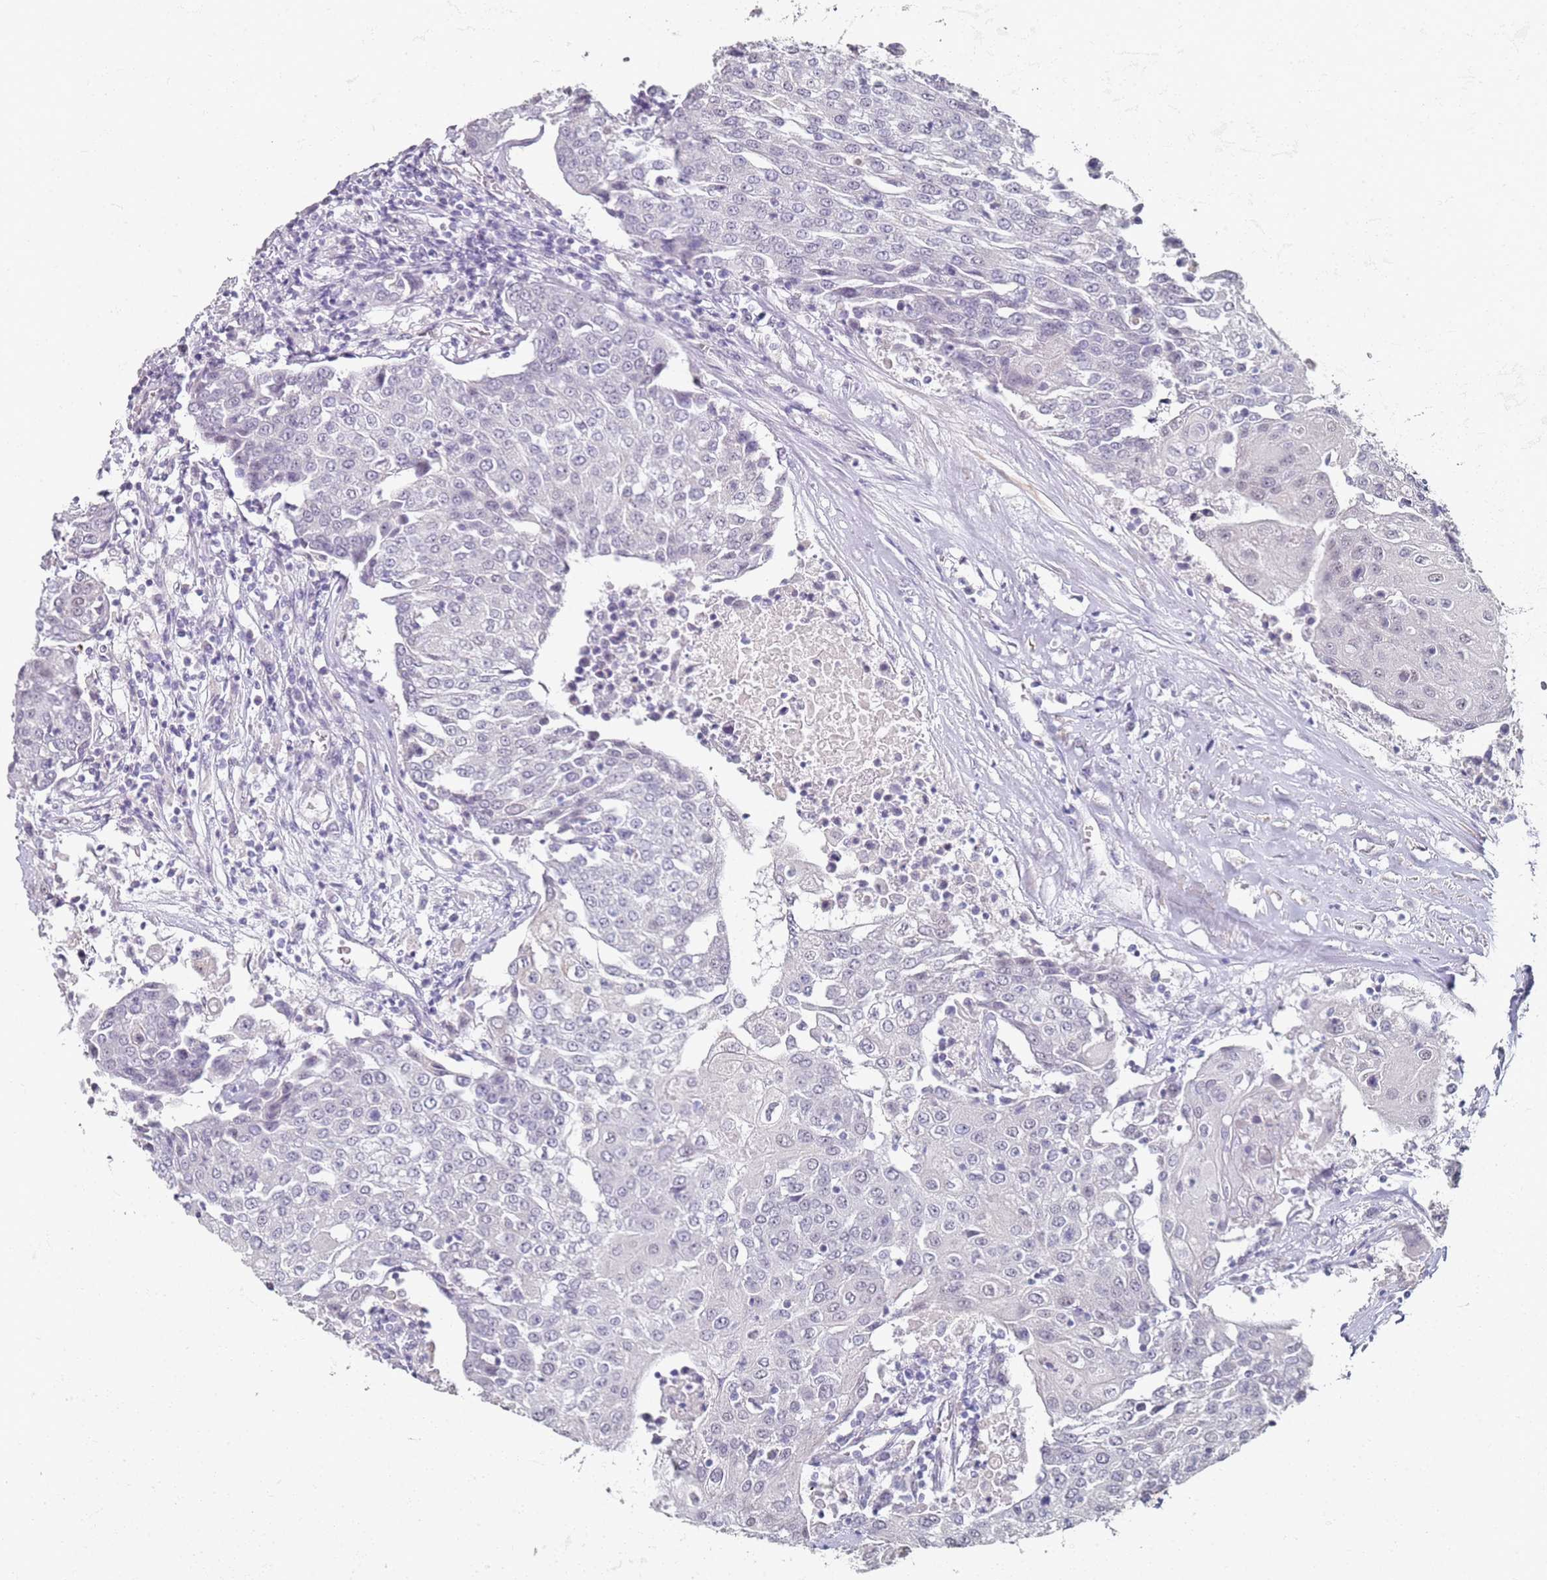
{"staining": {"intensity": "negative", "quantity": "none", "location": "none"}, "tissue": "urothelial cancer", "cell_type": "Tumor cells", "image_type": "cancer", "snomed": [{"axis": "morphology", "description": "Urothelial carcinoma, High grade"}, {"axis": "topography", "description": "Urinary bladder"}], "caption": "Immunohistochemistry (IHC) image of urothelial cancer stained for a protein (brown), which demonstrates no staining in tumor cells. (Immunohistochemistry (IHC), brightfield microscopy, high magnification).", "gene": "DNAH11", "patient": {"sex": "female", "age": 85}}